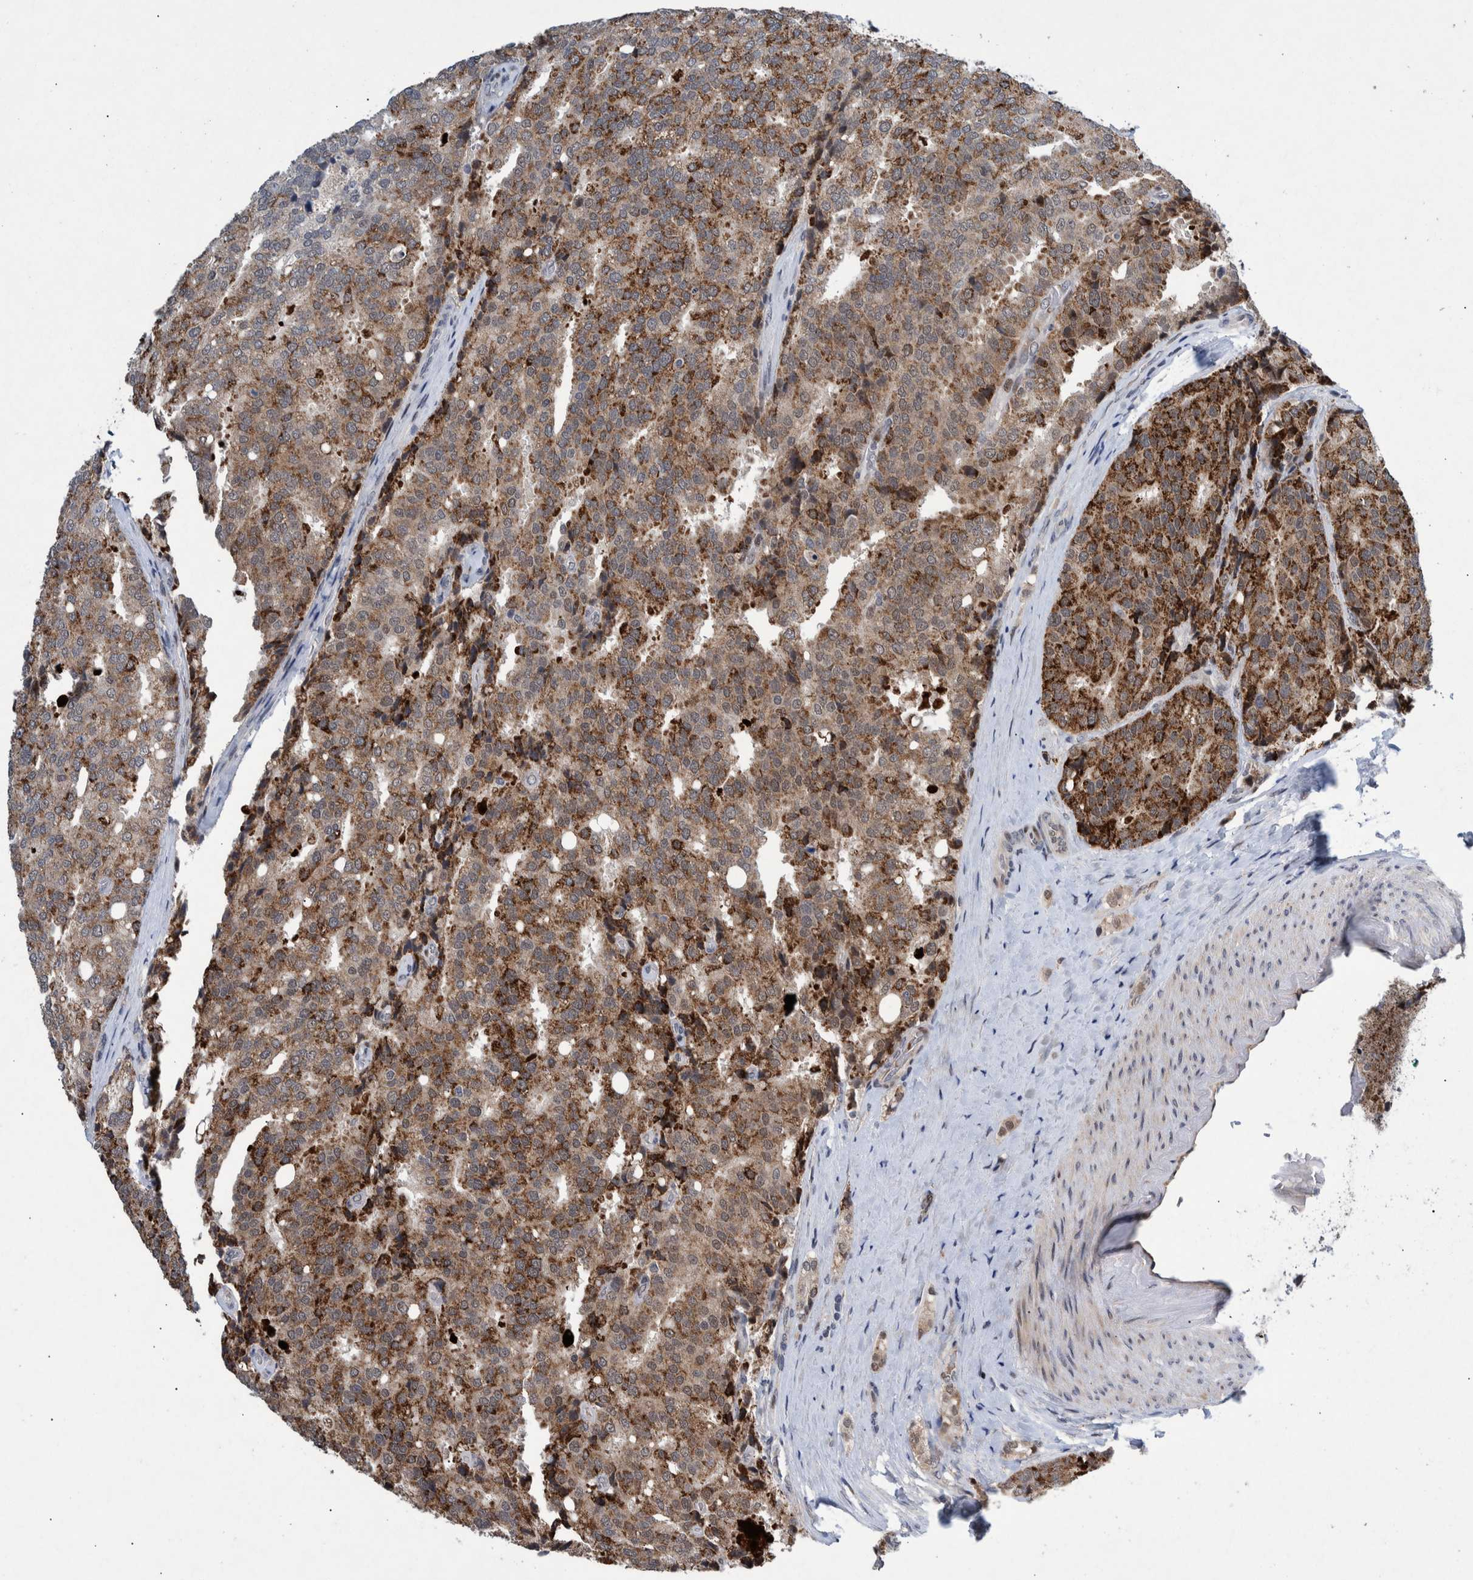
{"staining": {"intensity": "moderate", "quantity": ">75%", "location": "cytoplasmic/membranous"}, "tissue": "prostate cancer", "cell_type": "Tumor cells", "image_type": "cancer", "snomed": [{"axis": "morphology", "description": "Adenocarcinoma, High grade"}, {"axis": "topography", "description": "Prostate"}], "caption": "Moderate cytoplasmic/membranous staining for a protein is seen in about >75% of tumor cells of prostate cancer using immunohistochemistry (IHC).", "gene": "ESRP1", "patient": {"sex": "male", "age": 50}}